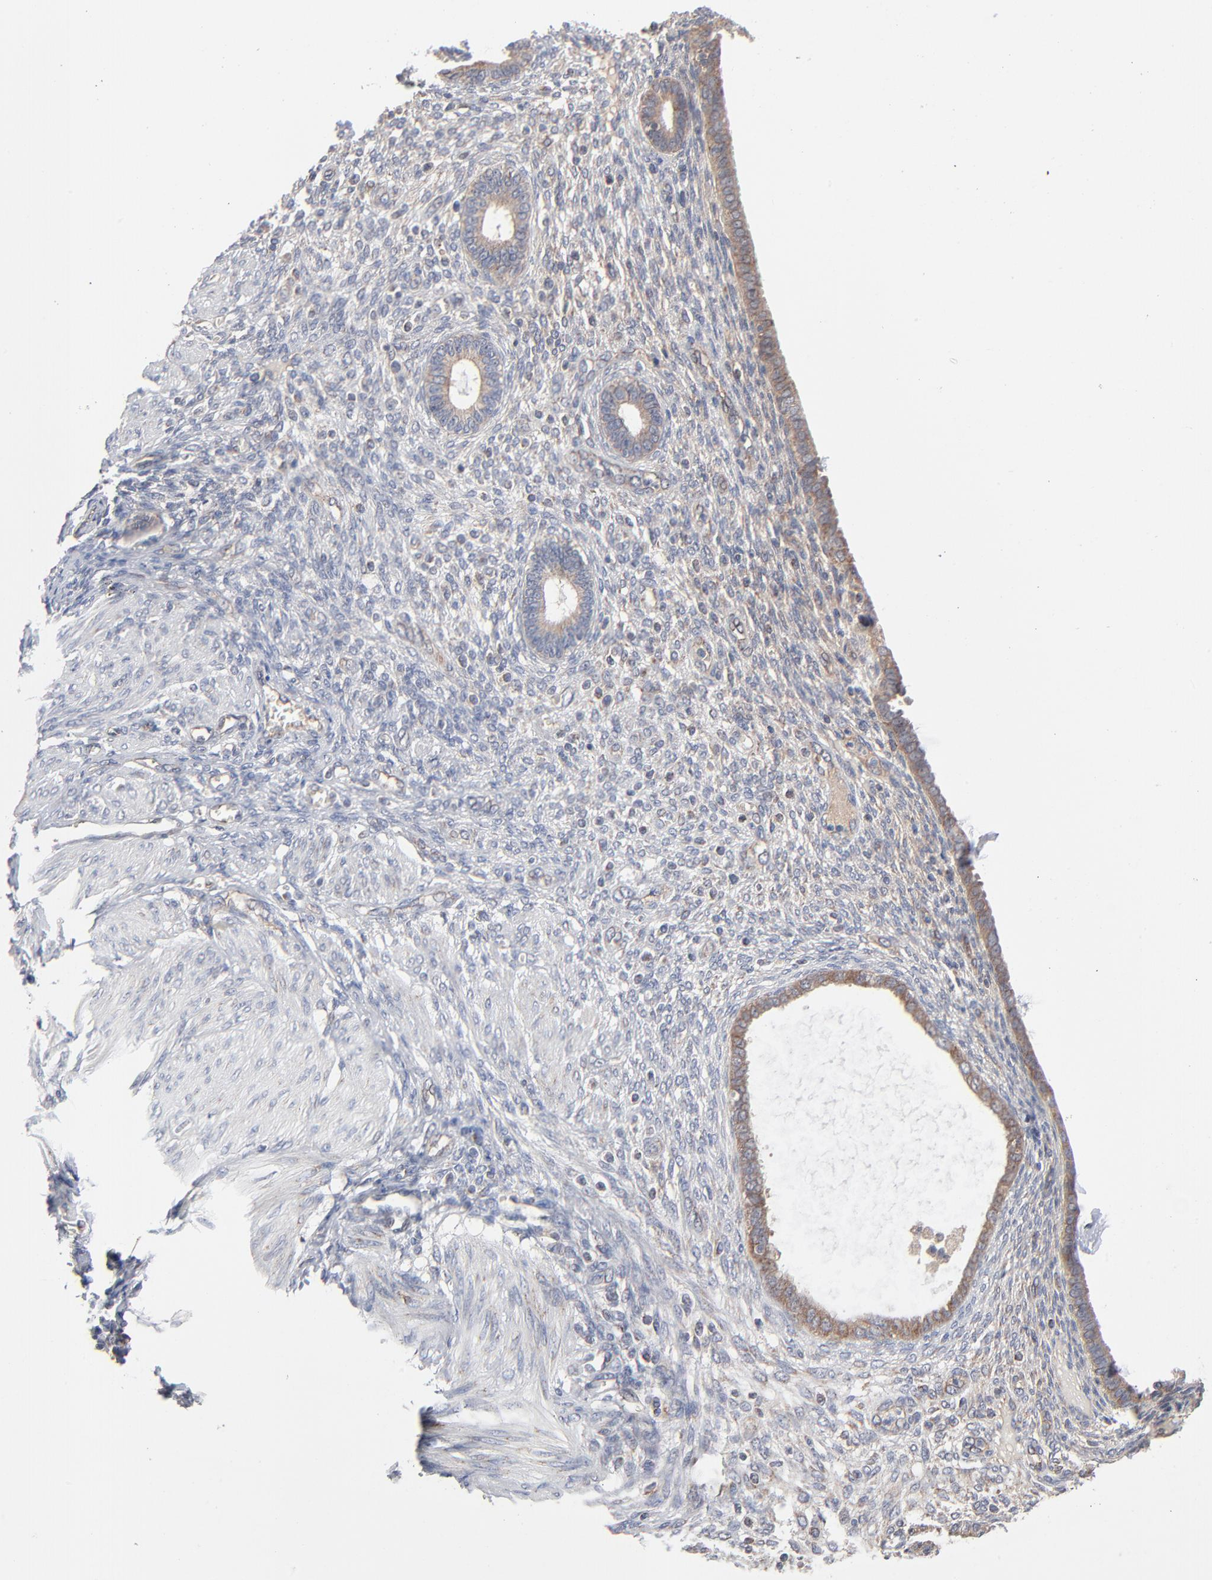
{"staining": {"intensity": "moderate", "quantity": "25%-75%", "location": "cytoplasmic/membranous"}, "tissue": "endometrium", "cell_type": "Cells in endometrial stroma", "image_type": "normal", "snomed": [{"axis": "morphology", "description": "Normal tissue, NOS"}, {"axis": "topography", "description": "Endometrium"}], "caption": "High-magnification brightfield microscopy of normal endometrium stained with DAB (3,3'-diaminobenzidine) (brown) and counterstained with hematoxylin (blue). cells in endometrial stroma exhibit moderate cytoplasmic/membranous positivity is identified in approximately25%-75% of cells. (DAB (3,3'-diaminobenzidine) IHC, brown staining for protein, blue staining for nuclei).", "gene": "ABLIM3", "patient": {"sex": "female", "age": 72}}